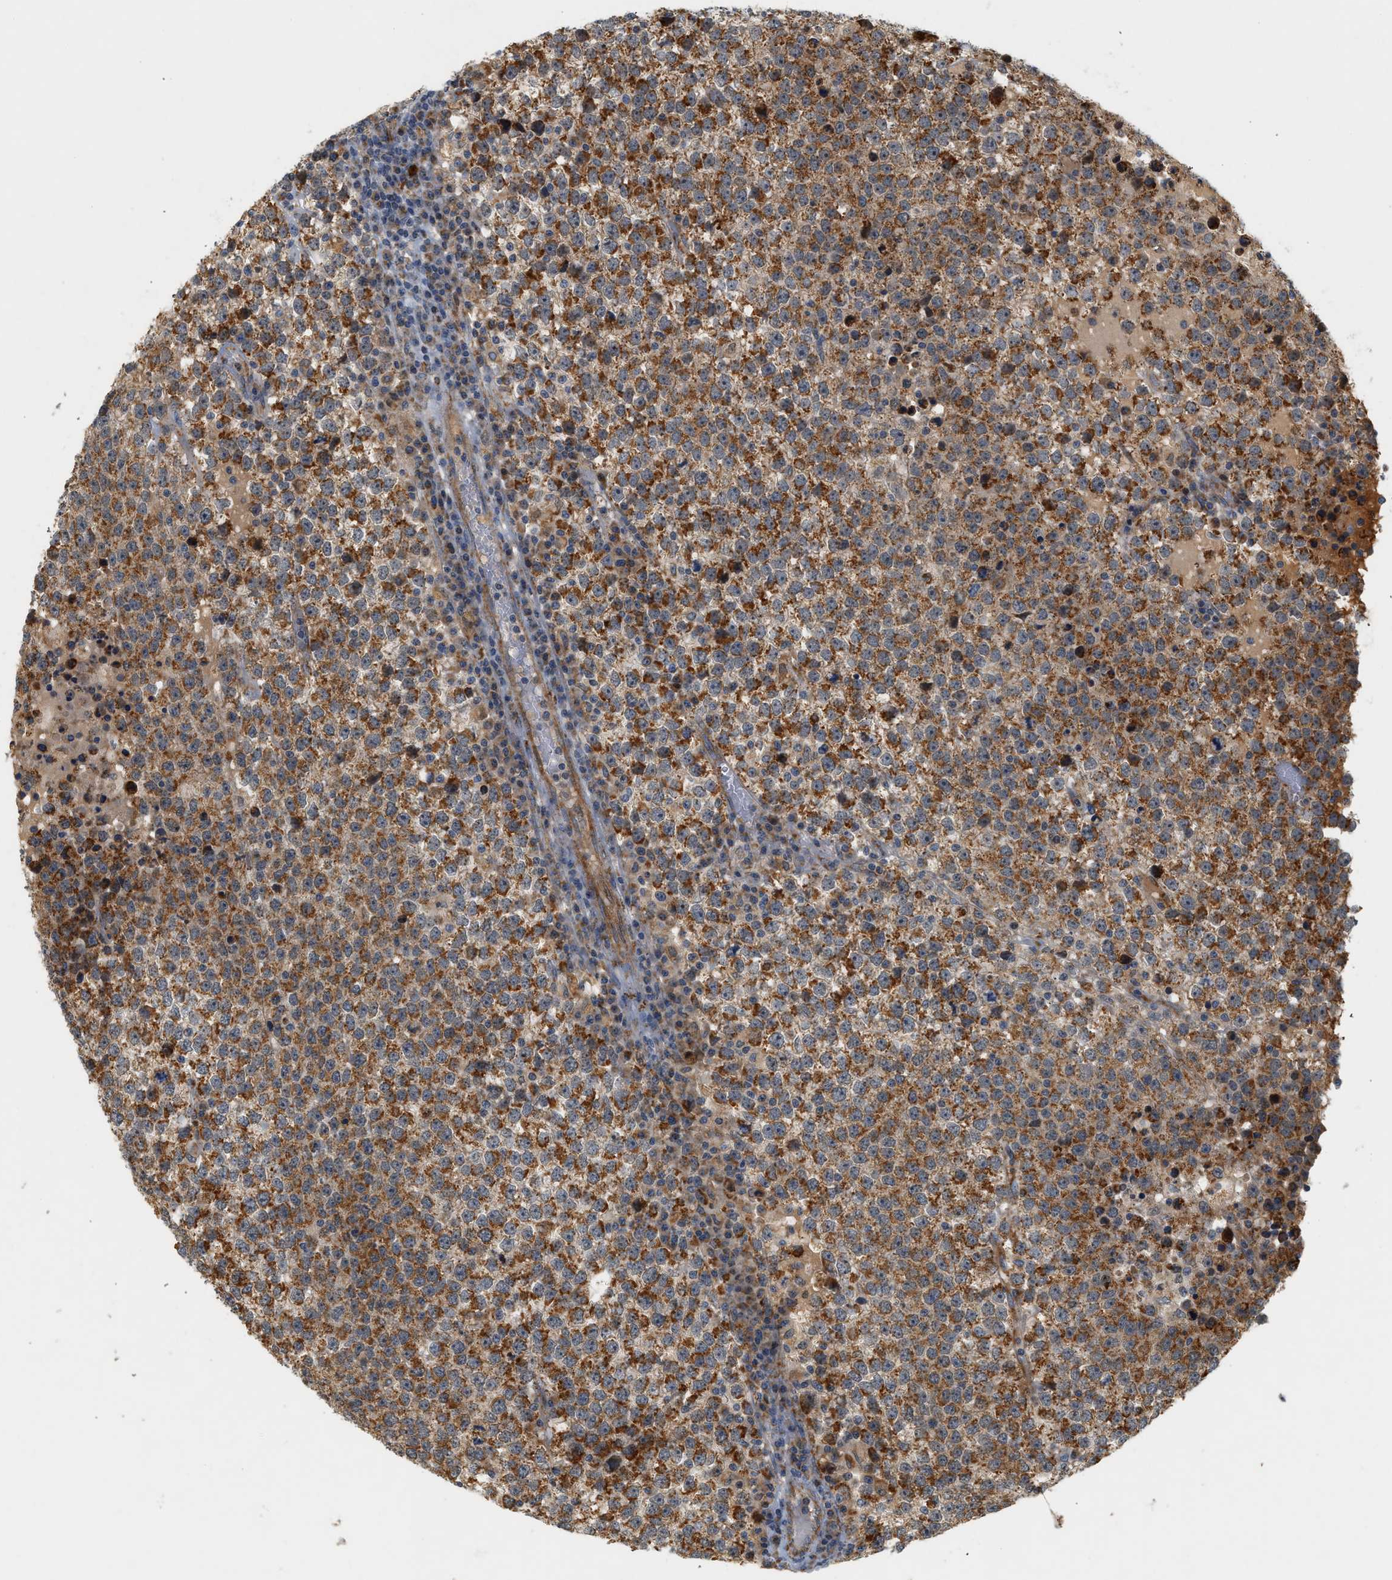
{"staining": {"intensity": "strong", "quantity": "25%-75%", "location": "cytoplasmic/membranous"}, "tissue": "testis cancer", "cell_type": "Tumor cells", "image_type": "cancer", "snomed": [{"axis": "morphology", "description": "Seminoma, NOS"}, {"axis": "topography", "description": "Testis"}], "caption": "Protein analysis of seminoma (testis) tissue exhibits strong cytoplasmic/membranous positivity in about 25%-75% of tumor cells.", "gene": "MCU", "patient": {"sex": "male", "age": 65}}